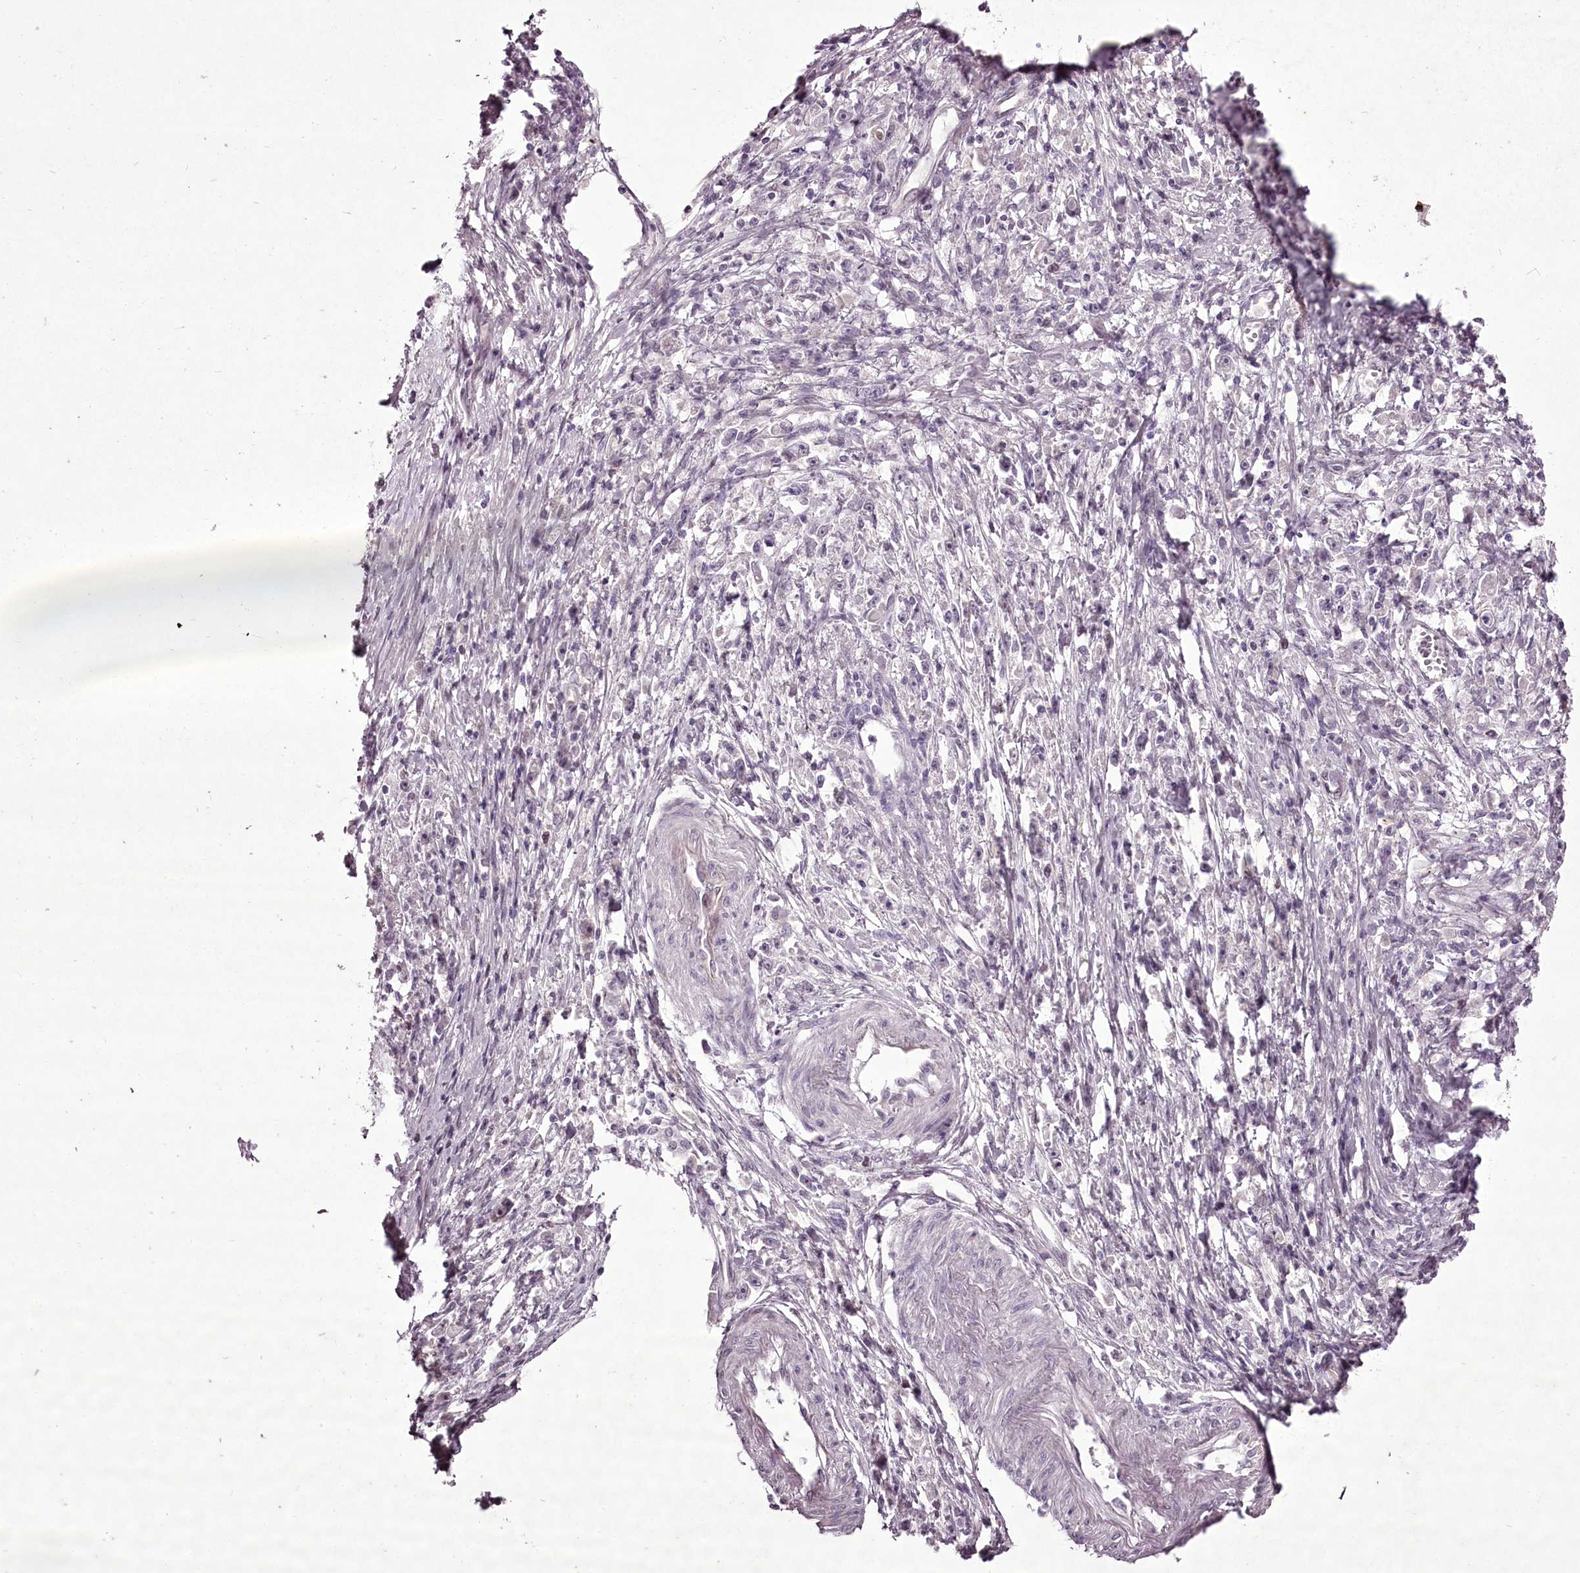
{"staining": {"intensity": "negative", "quantity": "none", "location": "none"}, "tissue": "stomach cancer", "cell_type": "Tumor cells", "image_type": "cancer", "snomed": [{"axis": "morphology", "description": "Adenocarcinoma, NOS"}, {"axis": "topography", "description": "Stomach"}], "caption": "Histopathology image shows no significant protein positivity in tumor cells of adenocarcinoma (stomach).", "gene": "C1orf56", "patient": {"sex": "female", "age": 59}}